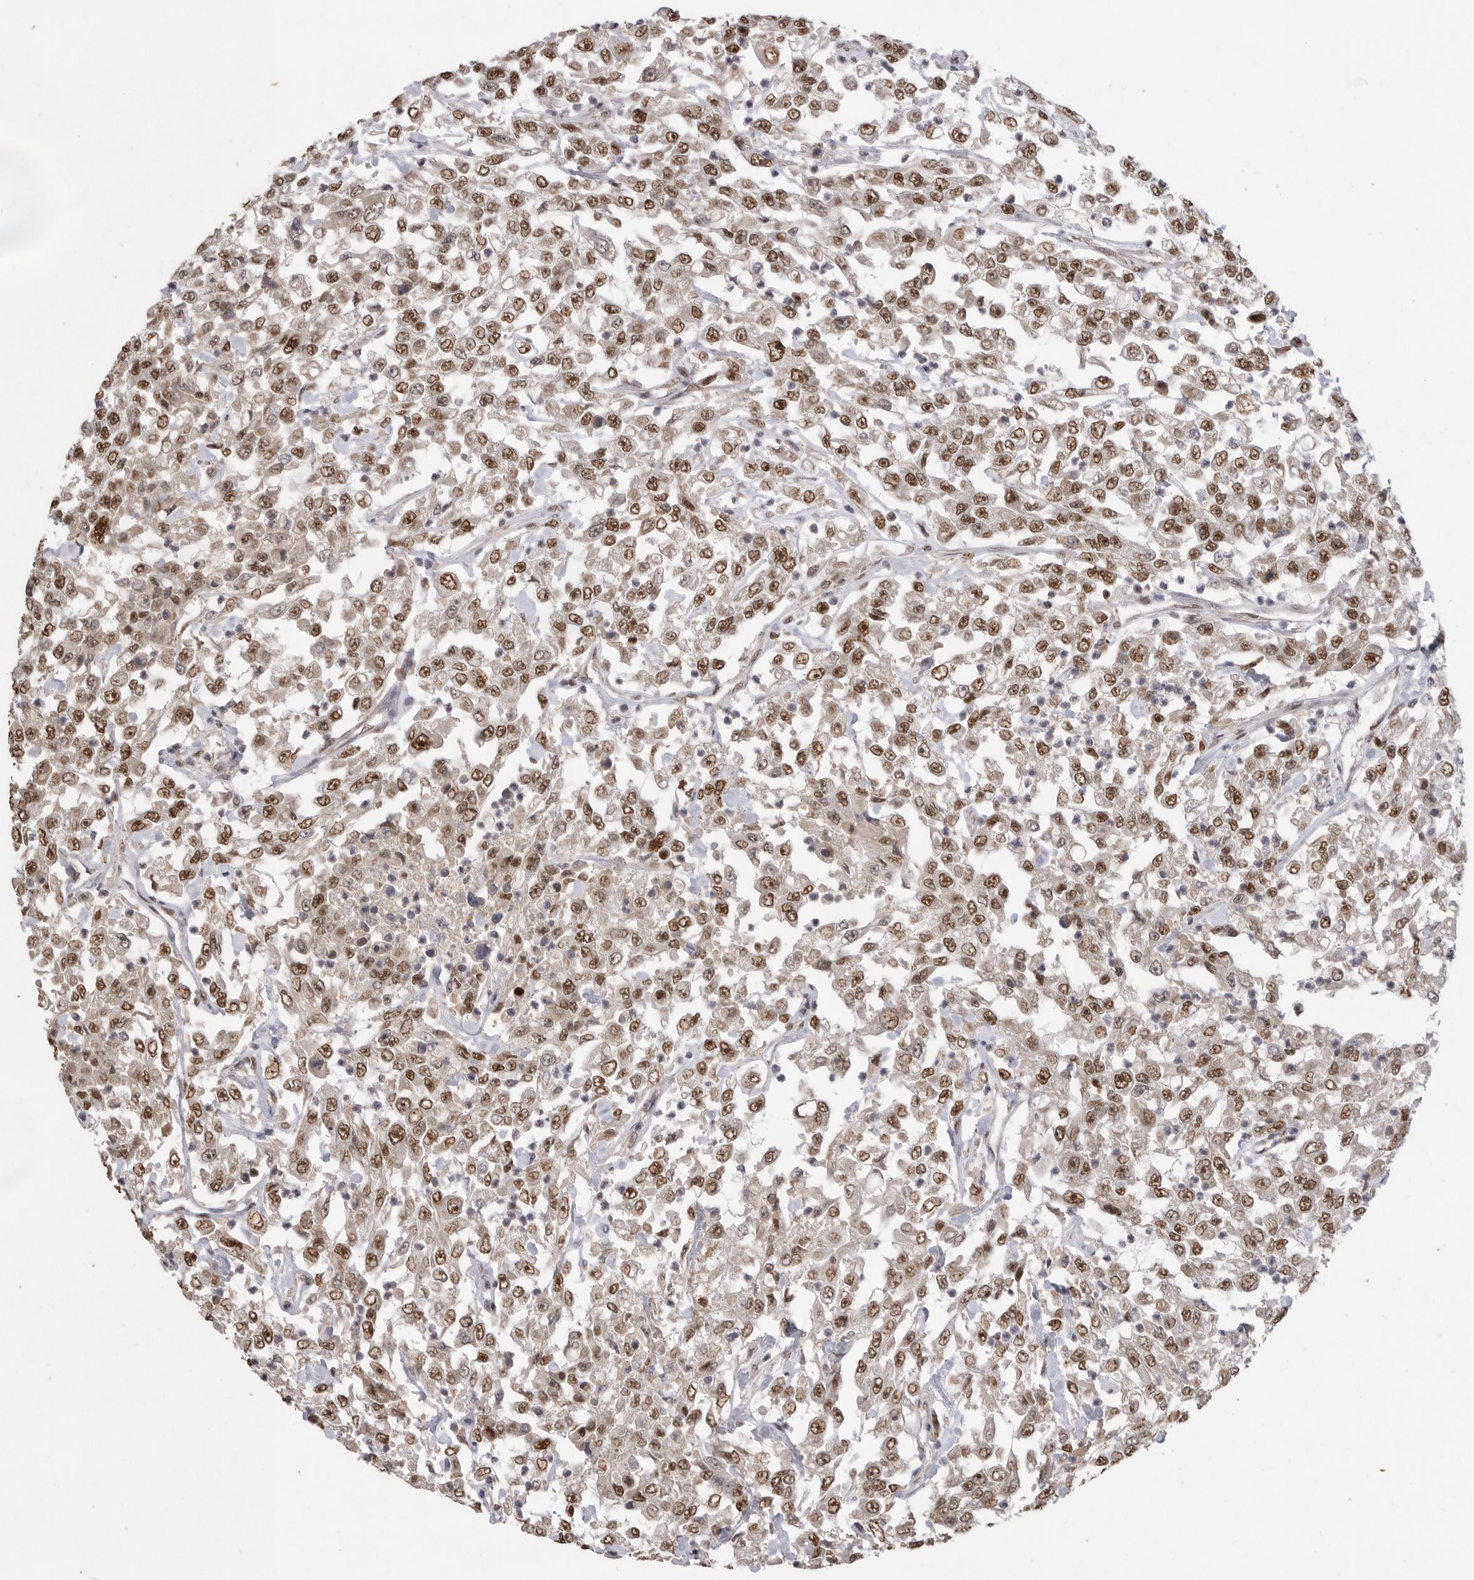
{"staining": {"intensity": "moderate", "quantity": ">75%", "location": "nuclear"}, "tissue": "urothelial cancer", "cell_type": "Tumor cells", "image_type": "cancer", "snomed": [{"axis": "morphology", "description": "Urothelial carcinoma, High grade"}, {"axis": "topography", "description": "Urinary bladder"}], "caption": "Brown immunohistochemical staining in human high-grade urothelial carcinoma exhibits moderate nuclear positivity in about >75% of tumor cells. (DAB (3,3'-diaminobenzidine) IHC with brightfield microscopy, high magnification).", "gene": "PPP1R10", "patient": {"sex": "male", "age": 46}}